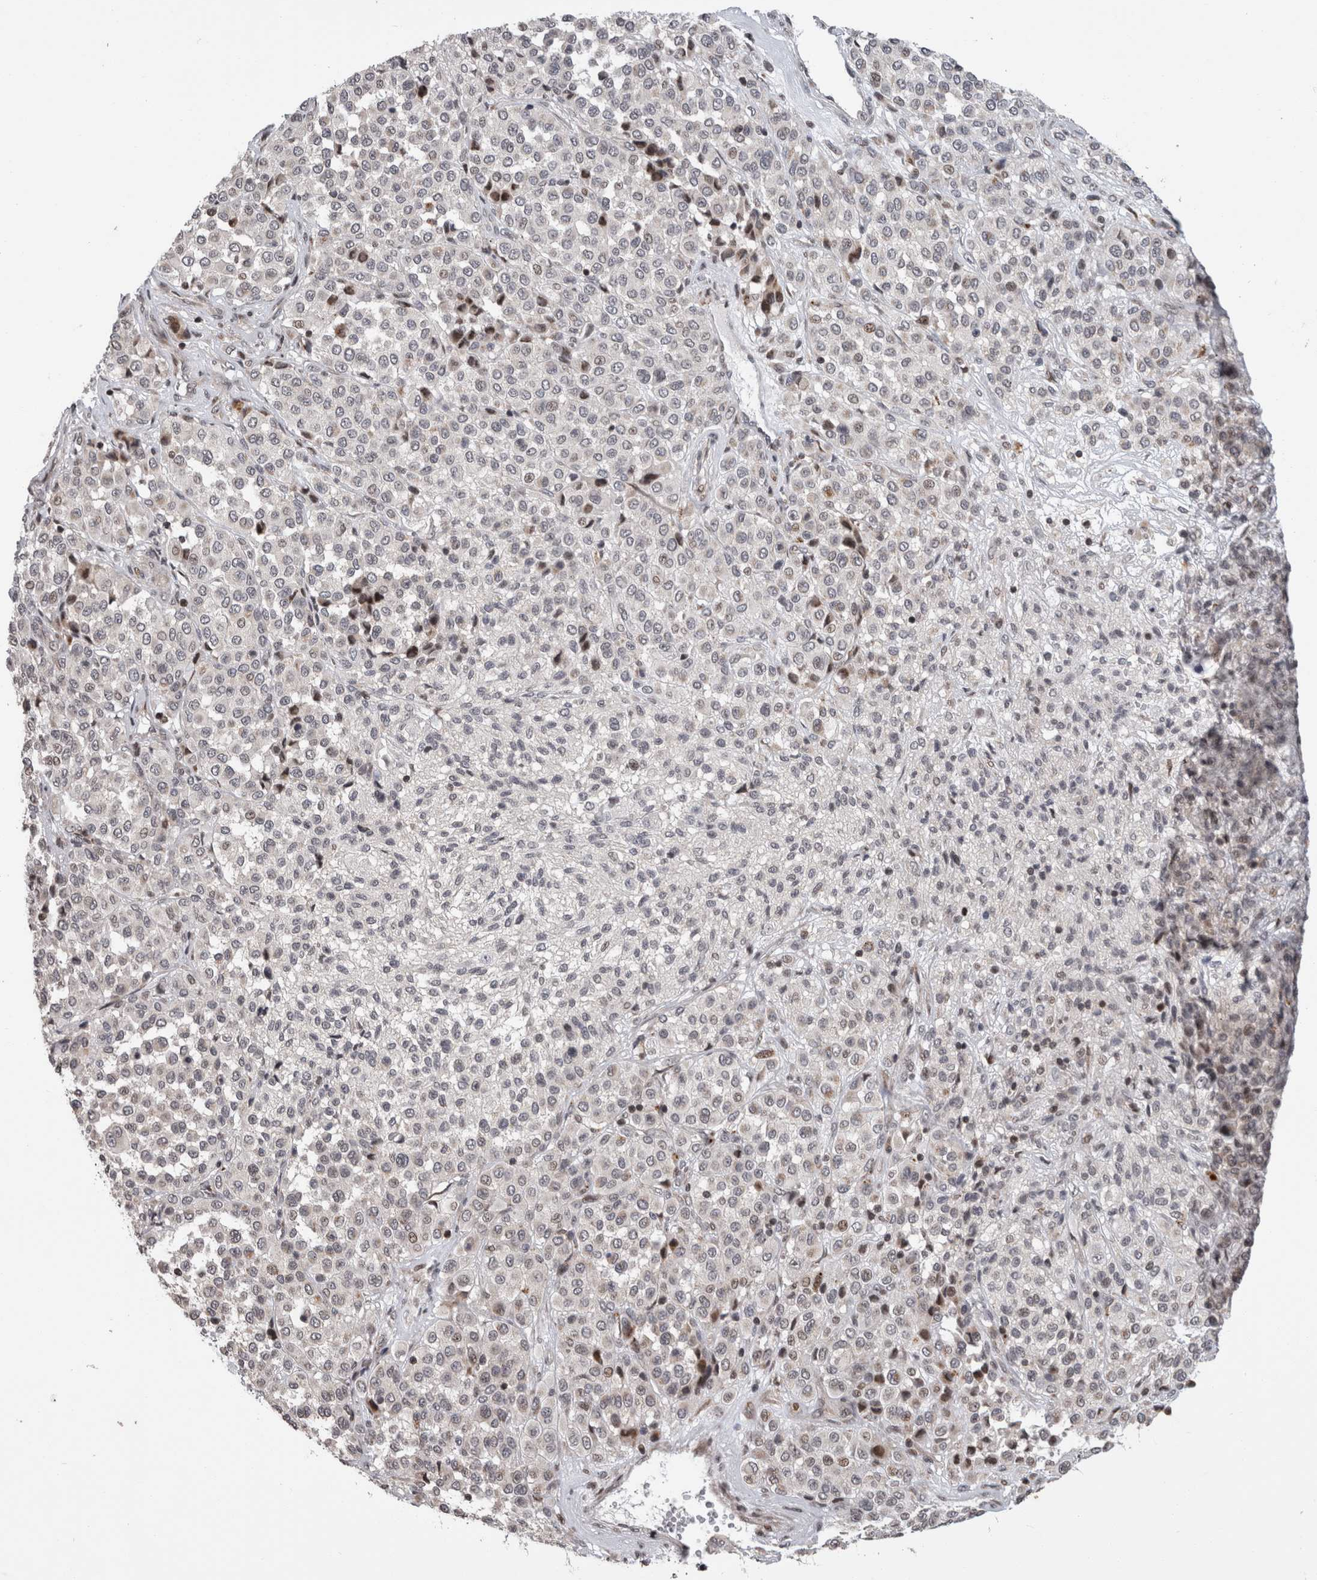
{"staining": {"intensity": "weak", "quantity": "<25%", "location": "nuclear"}, "tissue": "melanoma", "cell_type": "Tumor cells", "image_type": "cancer", "snomed": [{"axis": "morphology", "description": "Malignant melanoma, Metastatic site"}, {"axis": "topography", "description": "Pancreas"}], "caption": "This is an IHC histopathology image of human malignant melanoma (metastatic site). There is no expression in tumor cells.", "gene": "ZBTB11", "patient": {"sex": "female", "age": 30}}